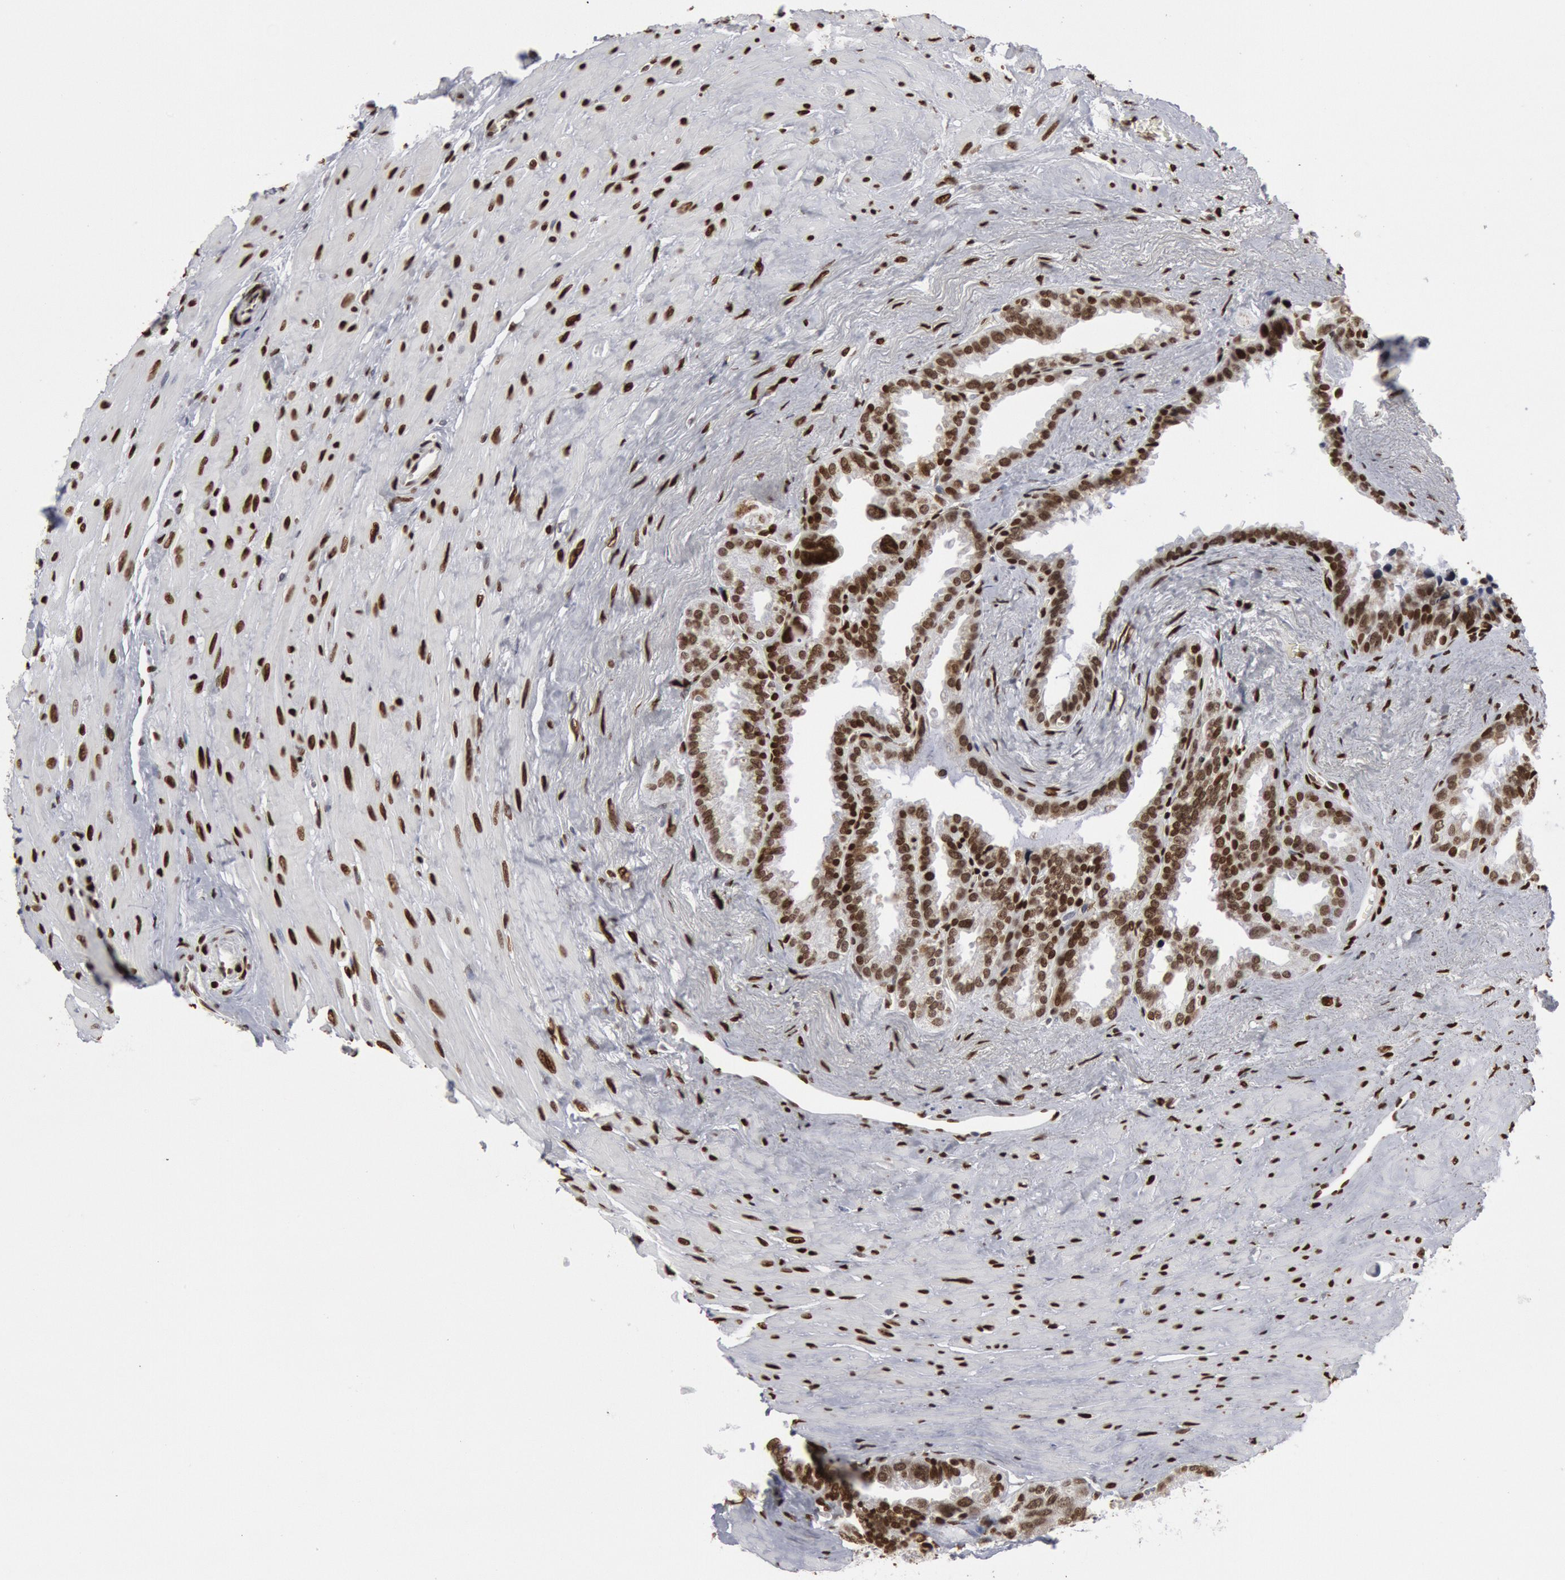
{"staining": {"intensity": "strong", "quantity": ">75%", "location": "nuclear"}, "tissue": "seminal vesicle", "cell_type": "Glandular cells", "image_type": "normal", "snomed": [{"axis": "morphology", "description": "Normal tissue, NOS"}, {"axis": "topography", "description": "Prostate"}, {"axis": "topography", "description": "Seminal veicle"}], "caption": "Immunohistochemical staining of benign seminal vesicle reveals >75% levels of strong nuclear protein expression in approximately >75% of glandular cells. The staining was performed using DAB to visualize the protein expression in brown, while the nuclei were stained in blue with hematoxylin (Magnification: 20x).", "gene": "MECP2", "patient": {"sex": "male", "age": 63}}